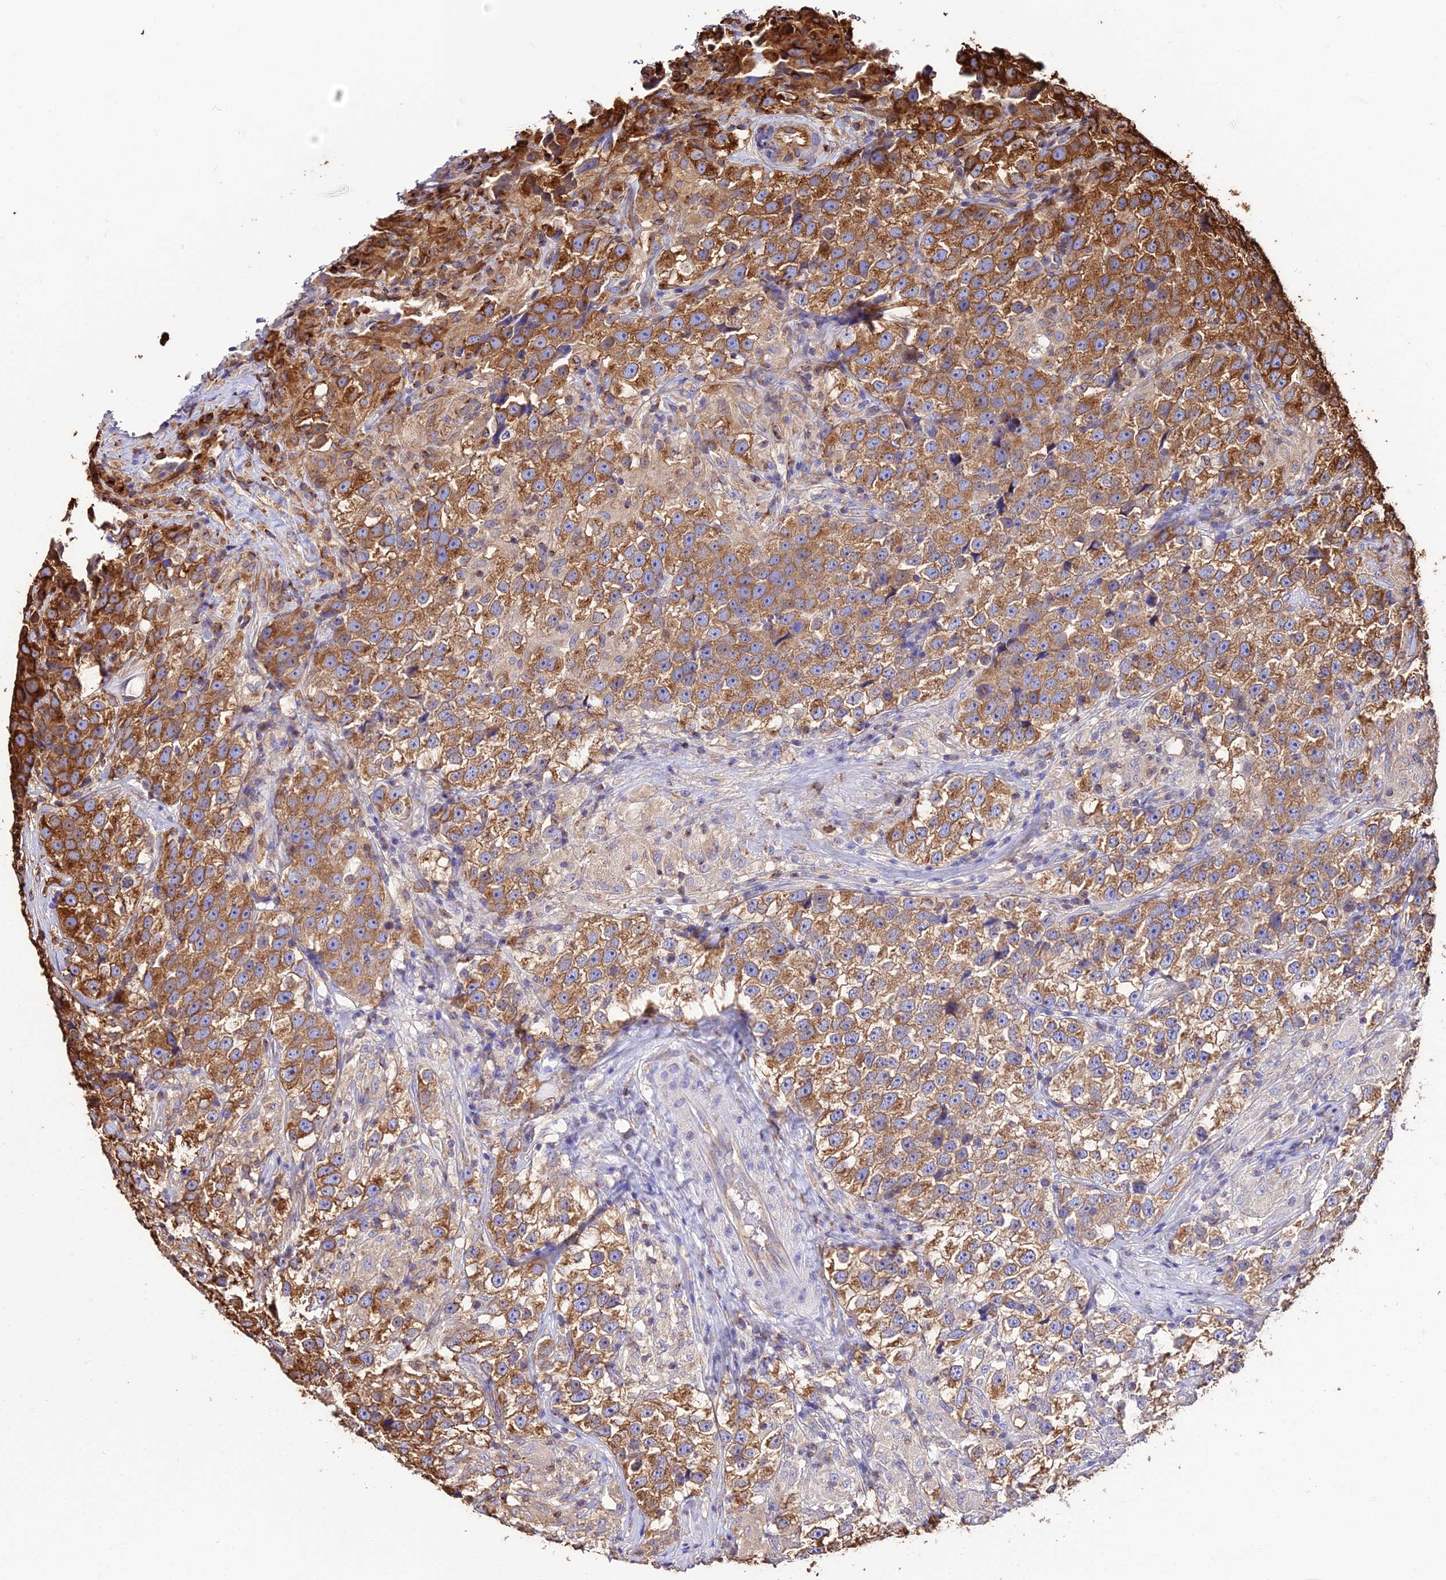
{"staining": {"intensity": "moderate", "quantity": ">75%", "location": "cytoplasmic/membranous"}, "tissue": "testis cancer", "cell_type": "Tumor cells", "image_type": "cancer", "snomed": [{"axis": "morphology", "description": "Seminoma, NOS"}, {"axis": "topography", "description": "Testis"}], "caption": "Immunohistochemistry image of human testis cancer stained for a protein (brown), which exhibits medium levels of moderate cytoplasmic/membranous staining in about >75% of tumor cells.", "gene": "TUBA3D", "patient": {"sex": "male", "age": 46}}